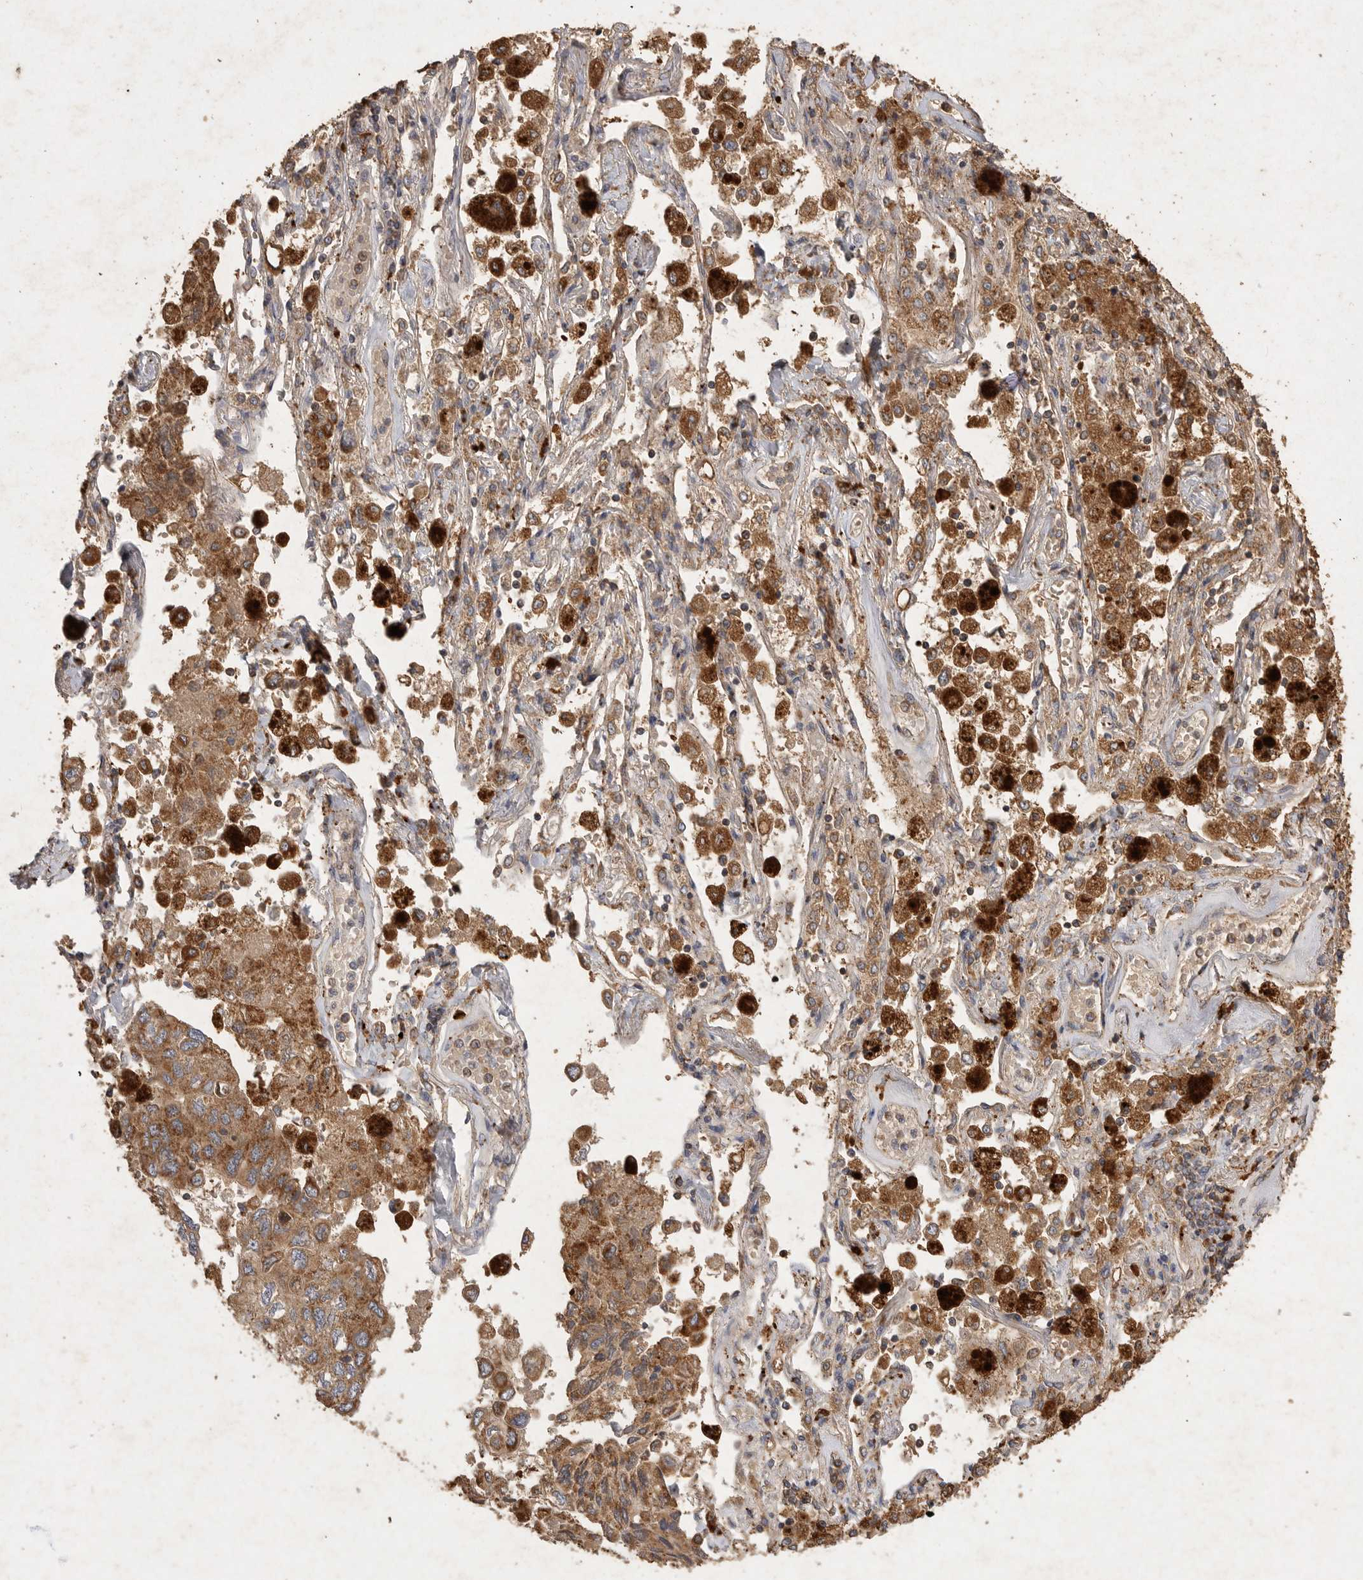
{"staining": {"intensity": "moderate", "quantity": ">75%", "location": "cytoplasmic/membranous"}, "tissue": "lung cancer", "cell_type": "Tumor cells", "image_type": "cancer", "snomed": [{"axis": "morphology", "description": "Adenocarcinoma, NOS"}, {"axis": "topography", "description": "Lung"}], "caption": "This is an image of immunohistochemistry (IHC) staining of lung adenocarcinoma, which shows moderate staining in the cytoplasmic/membranous of tumor cells.", "gene": "MRPL41", "patient": {"sex": "male", "age": 63}}